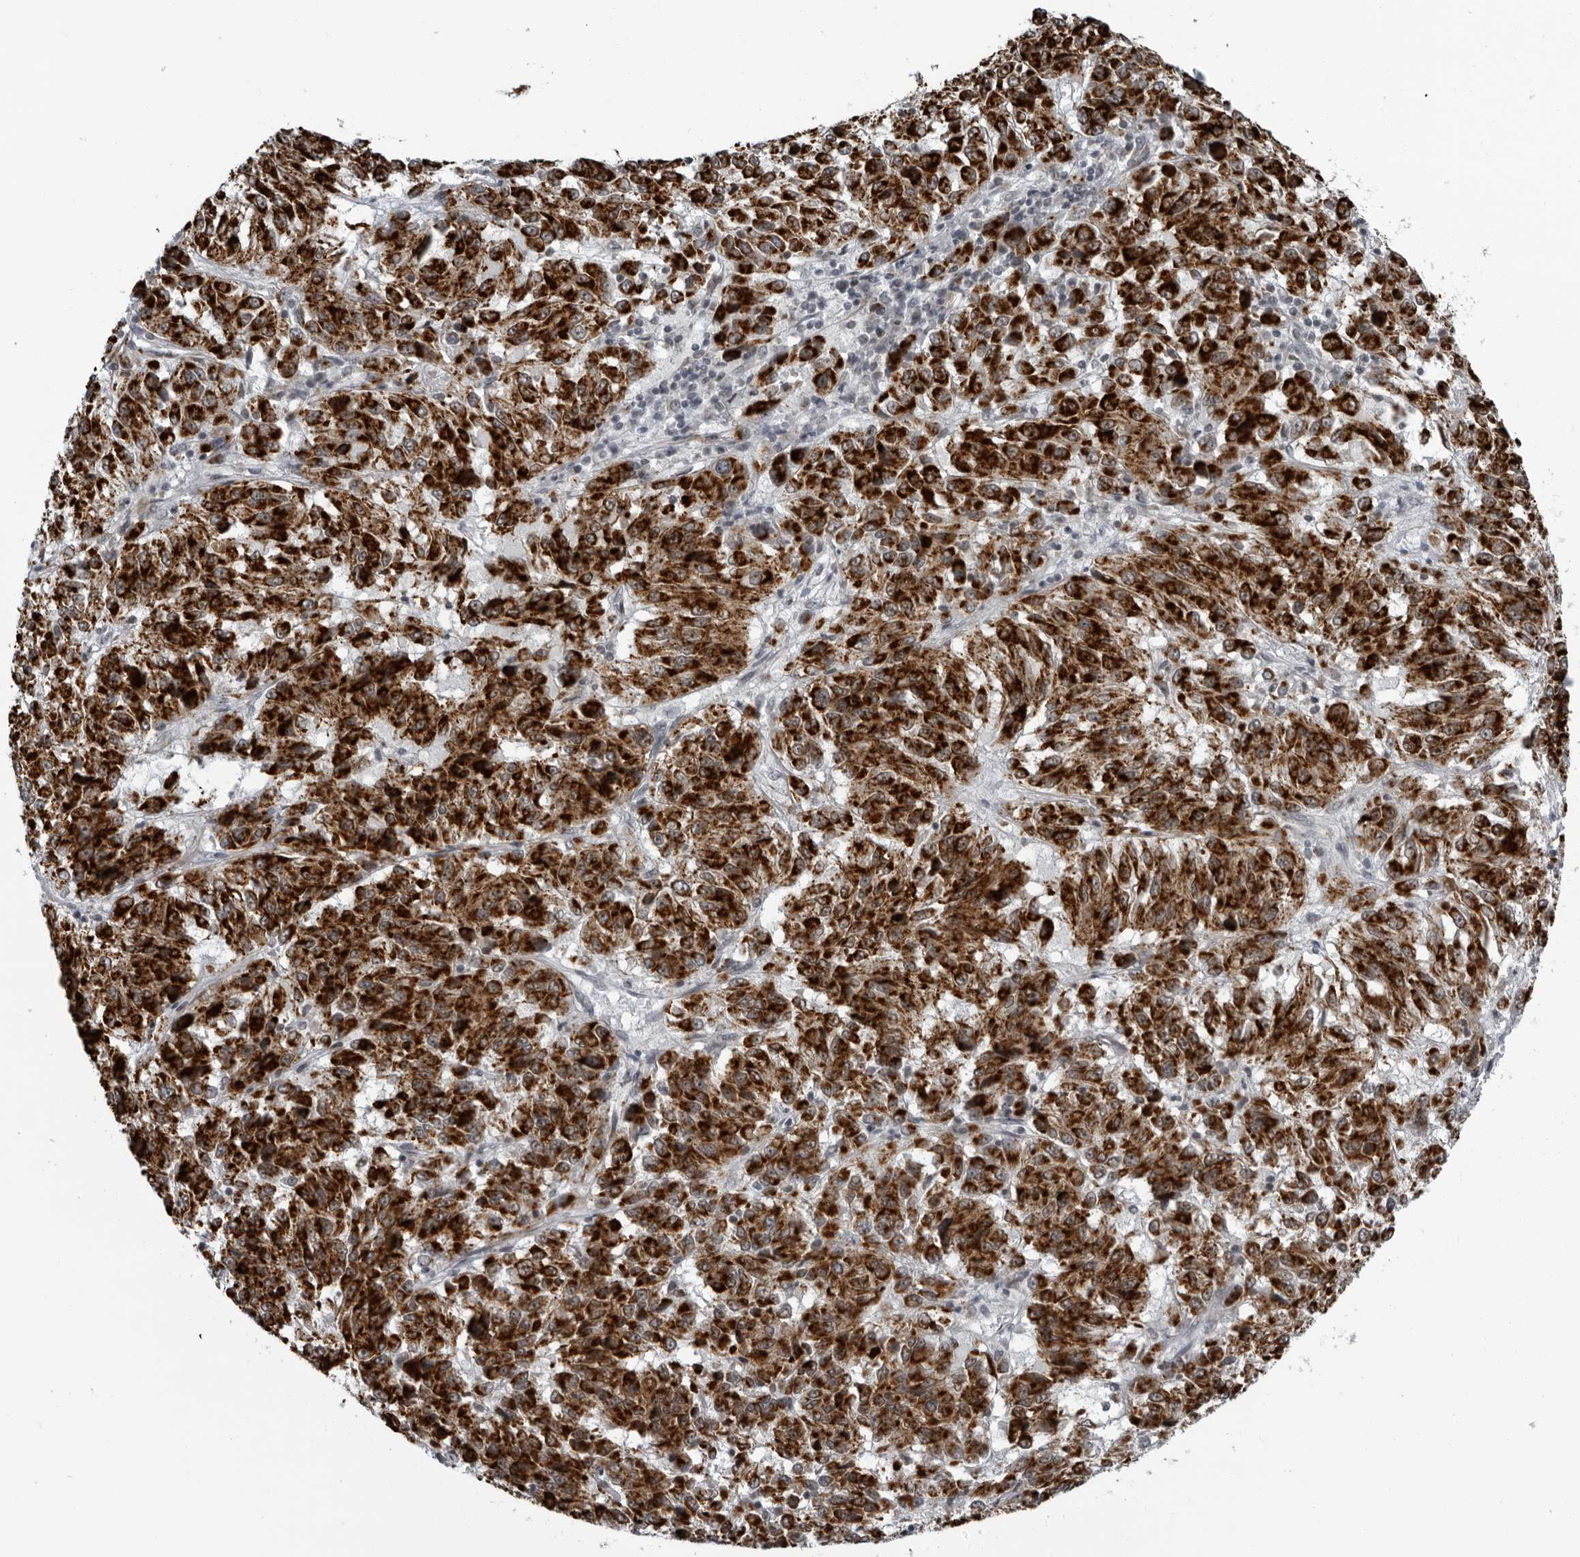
{"staining": {"intensity": "strong", "quantity": ">75%", "location": "cytoplasmic/membranous"}, "tissue": "melanoma", "cell_type": "Tumor cells", "image_type": "cancer", "snomed": [{"axis": "morphology", "description": "Malignant melanoma, Metastatic site"}, {"axis": "topography", "description": "Lung"}], "caption": "This image shows immunohistochemistry staining of human malignant melanoma (metastatic site), with high strong cytoplasmic/membranous staining in about >75% of tumor cells.", "gene": "RTCA", "patient": {"sex": "male", "age": 64}}